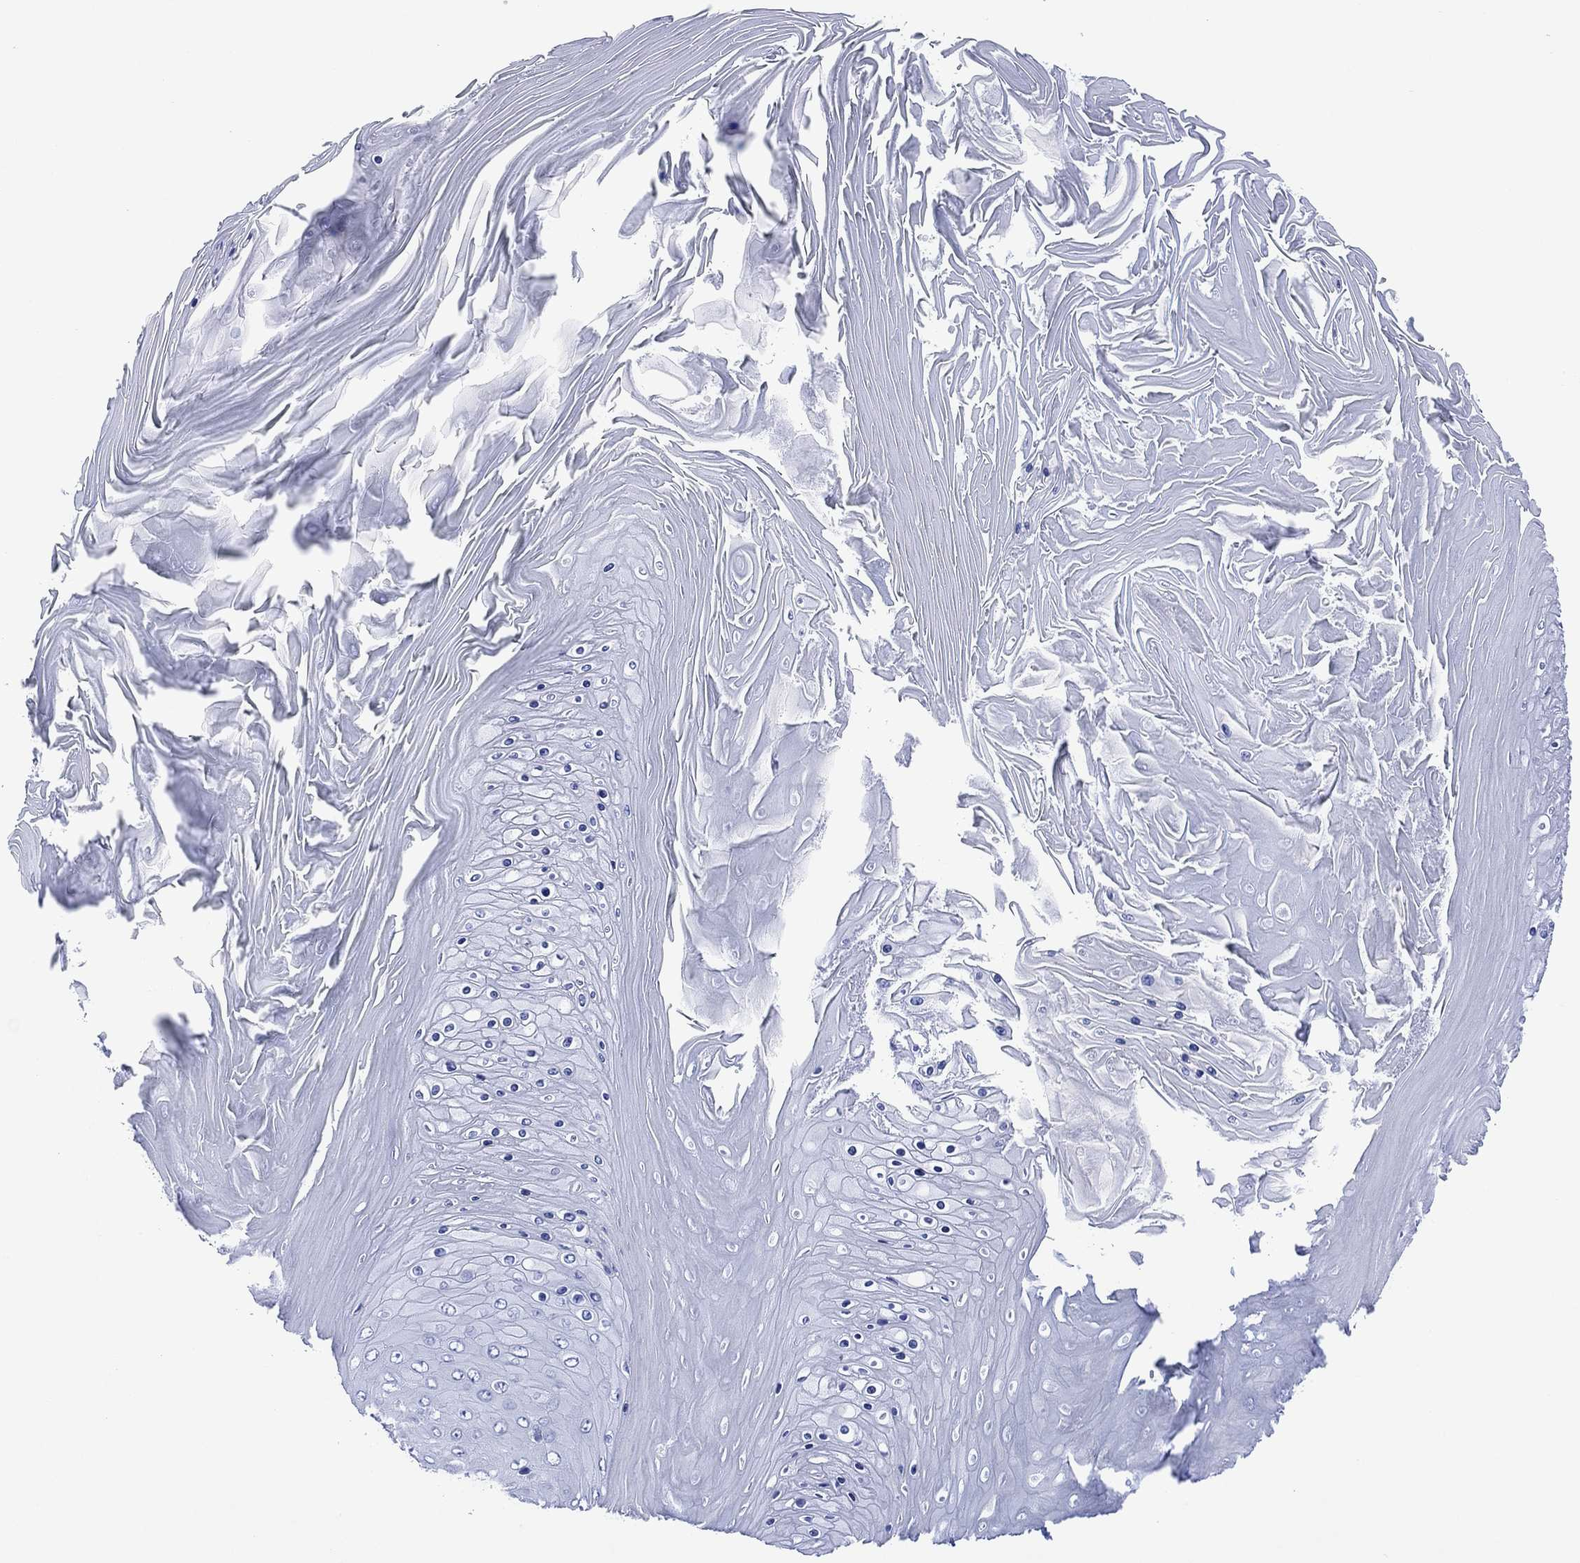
{"staining": {"intensity": "negative", "quantity": "none", "location": "none"}, "tissue": "skin cancer", "cell_type": "Tumor cells", "image_type": "cancer", "snomed": [{"axis": "morphology", "description": "Squamous cell carcinoma, NOS"}, {"axis": "topography", "description": "Skin"}], "caption": "The IHC photomicrograph has no significant staining in tumor cells of squamous cell carcinoma (skin) tissue.", "gene": "DPP4", "patient": {"sex": "male", "age": 62}}